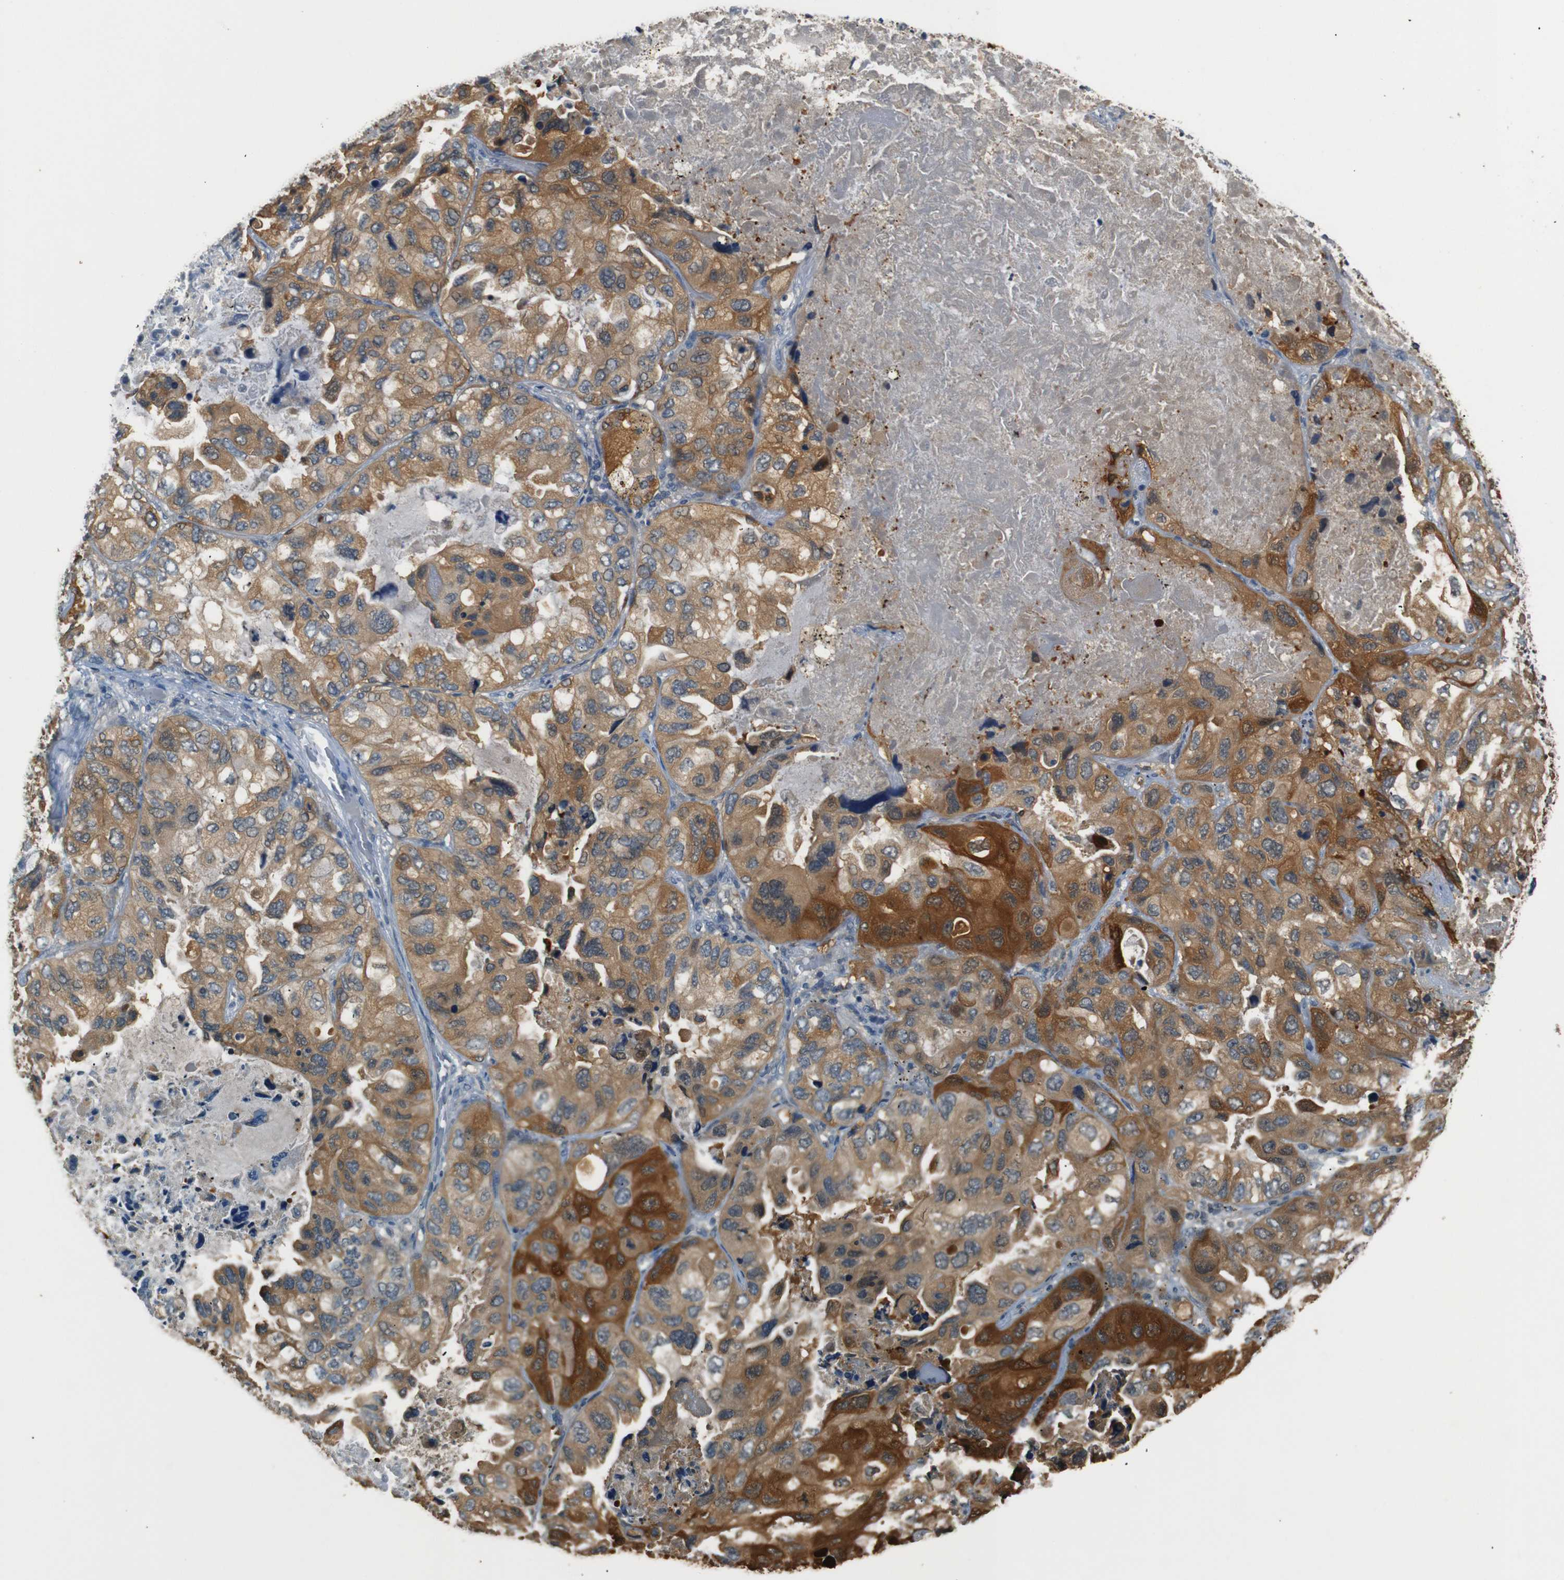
{"staining": {"intensity": "moderate", "quantity": ">75%", "location": "cytoplasmic/membranous"}, "tissue": "lung cancer", "cell_type": "Tumor cells", "image_type": "cancer", "snomed": [{"axis": "morphology", "description": "Squamous cell carcinoma, NOS"}, {"axis": "topography", "description": "Lung"}], "caption": "Tumor cells display medium levels of moderate cytoplasmic/membranous staining in about >75% of cells in lung squamous cell carcinoma. The staining was performed using DAB to visualize the protein expression in brown, while the nuclei were stained in blue with hematoxylin (Magnification: 20x).", "gene": "SFN", "patient": {"sex": "female", "age": 73}}